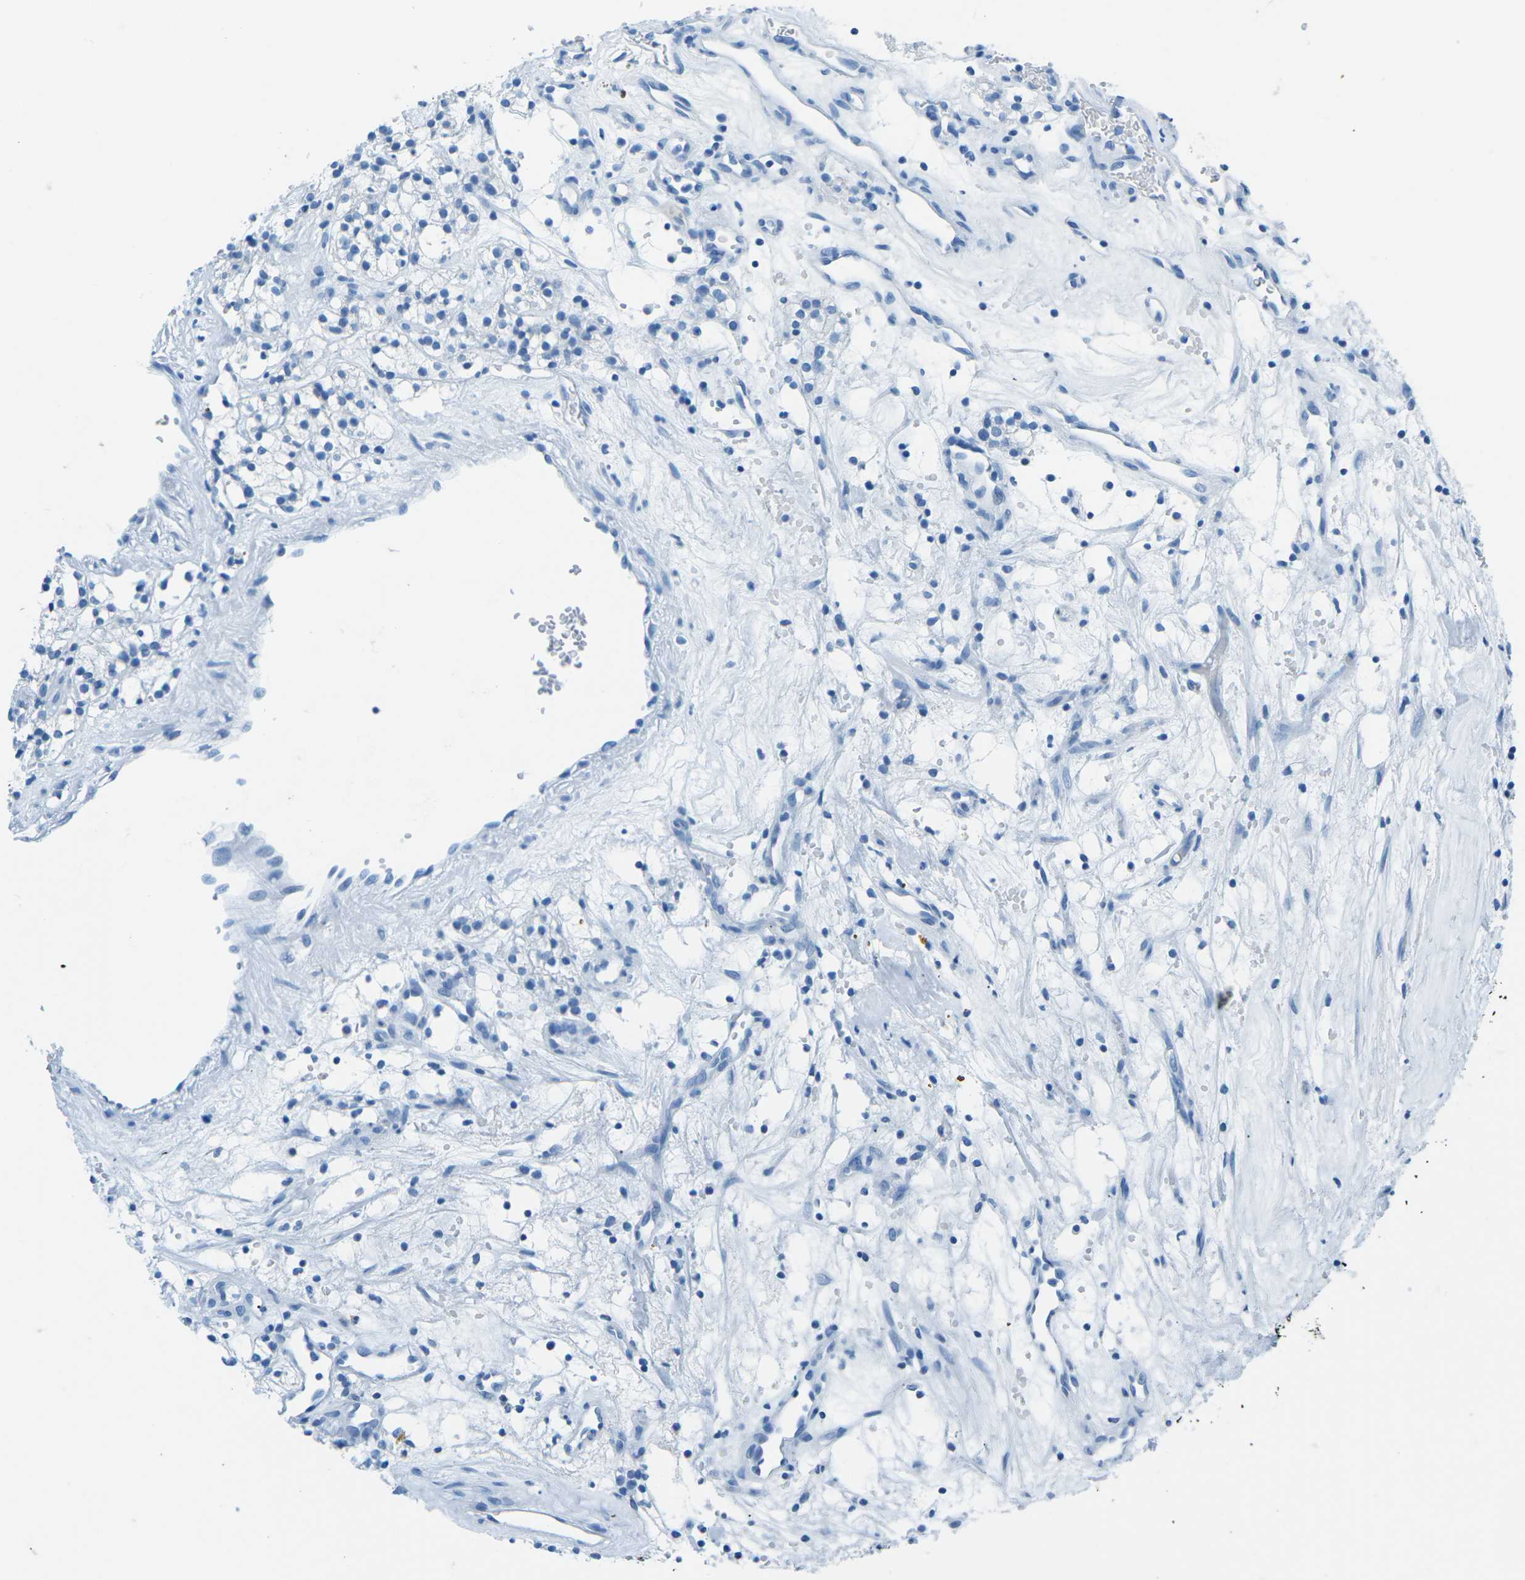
{"staining": {"intensity": "negative", "quantity": "none", "location": "none"}, "tissue": "renal cancer", "cell_type": "Tumor cells", "image_type": "cancer", "snomed": [{"axis": "morphology", "description": "Adenocarcinoma, NOS"}, {"axis": "topography", "description": "Kidney"}], "caption": "Immunohistochemical staining of human renal cancer shows no significant expression in tumor cells.", "gene": "MYH8", "patient": {"sex": "male", "age": 59}}